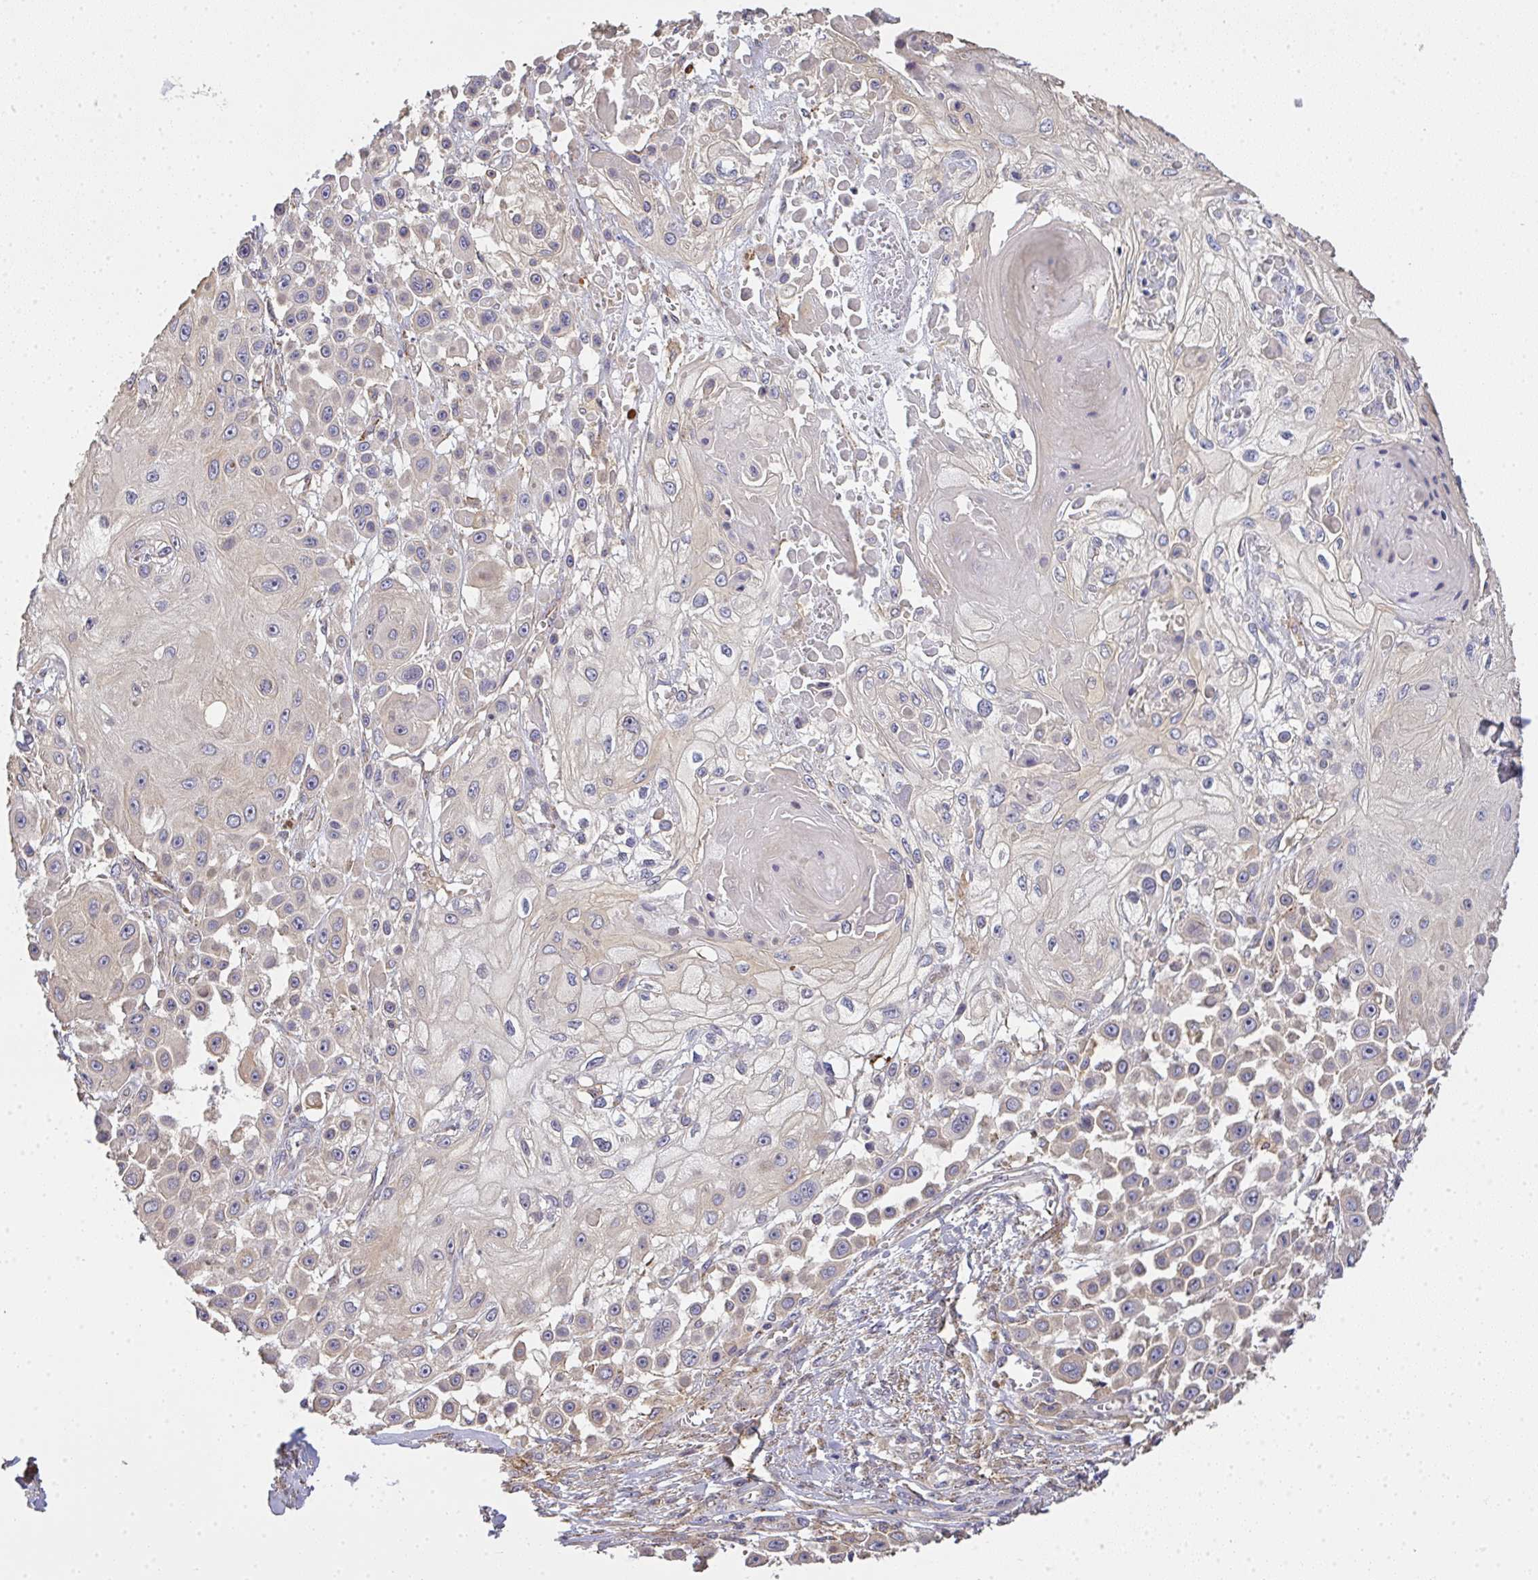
{"staining": {"intensity": "negative", "quantity": "none", "location": "none"}, "tissue": "skin cancer", "cell_type": "Tumor cells", "image_type": "cancer", "snomed": [{"axis": "morphology", "description": "Squamous cell carcinoma, NOS"}, {"axis": "topography", "description": "Skin"}], "caption": "The immunohistochemistry image has no significant positivity in tumor cells of skin cancer (squamous cell carcinoma) tissue.", "gene": "EEF1AKMT1", "patient": {"sex": "male", "age": 67}}